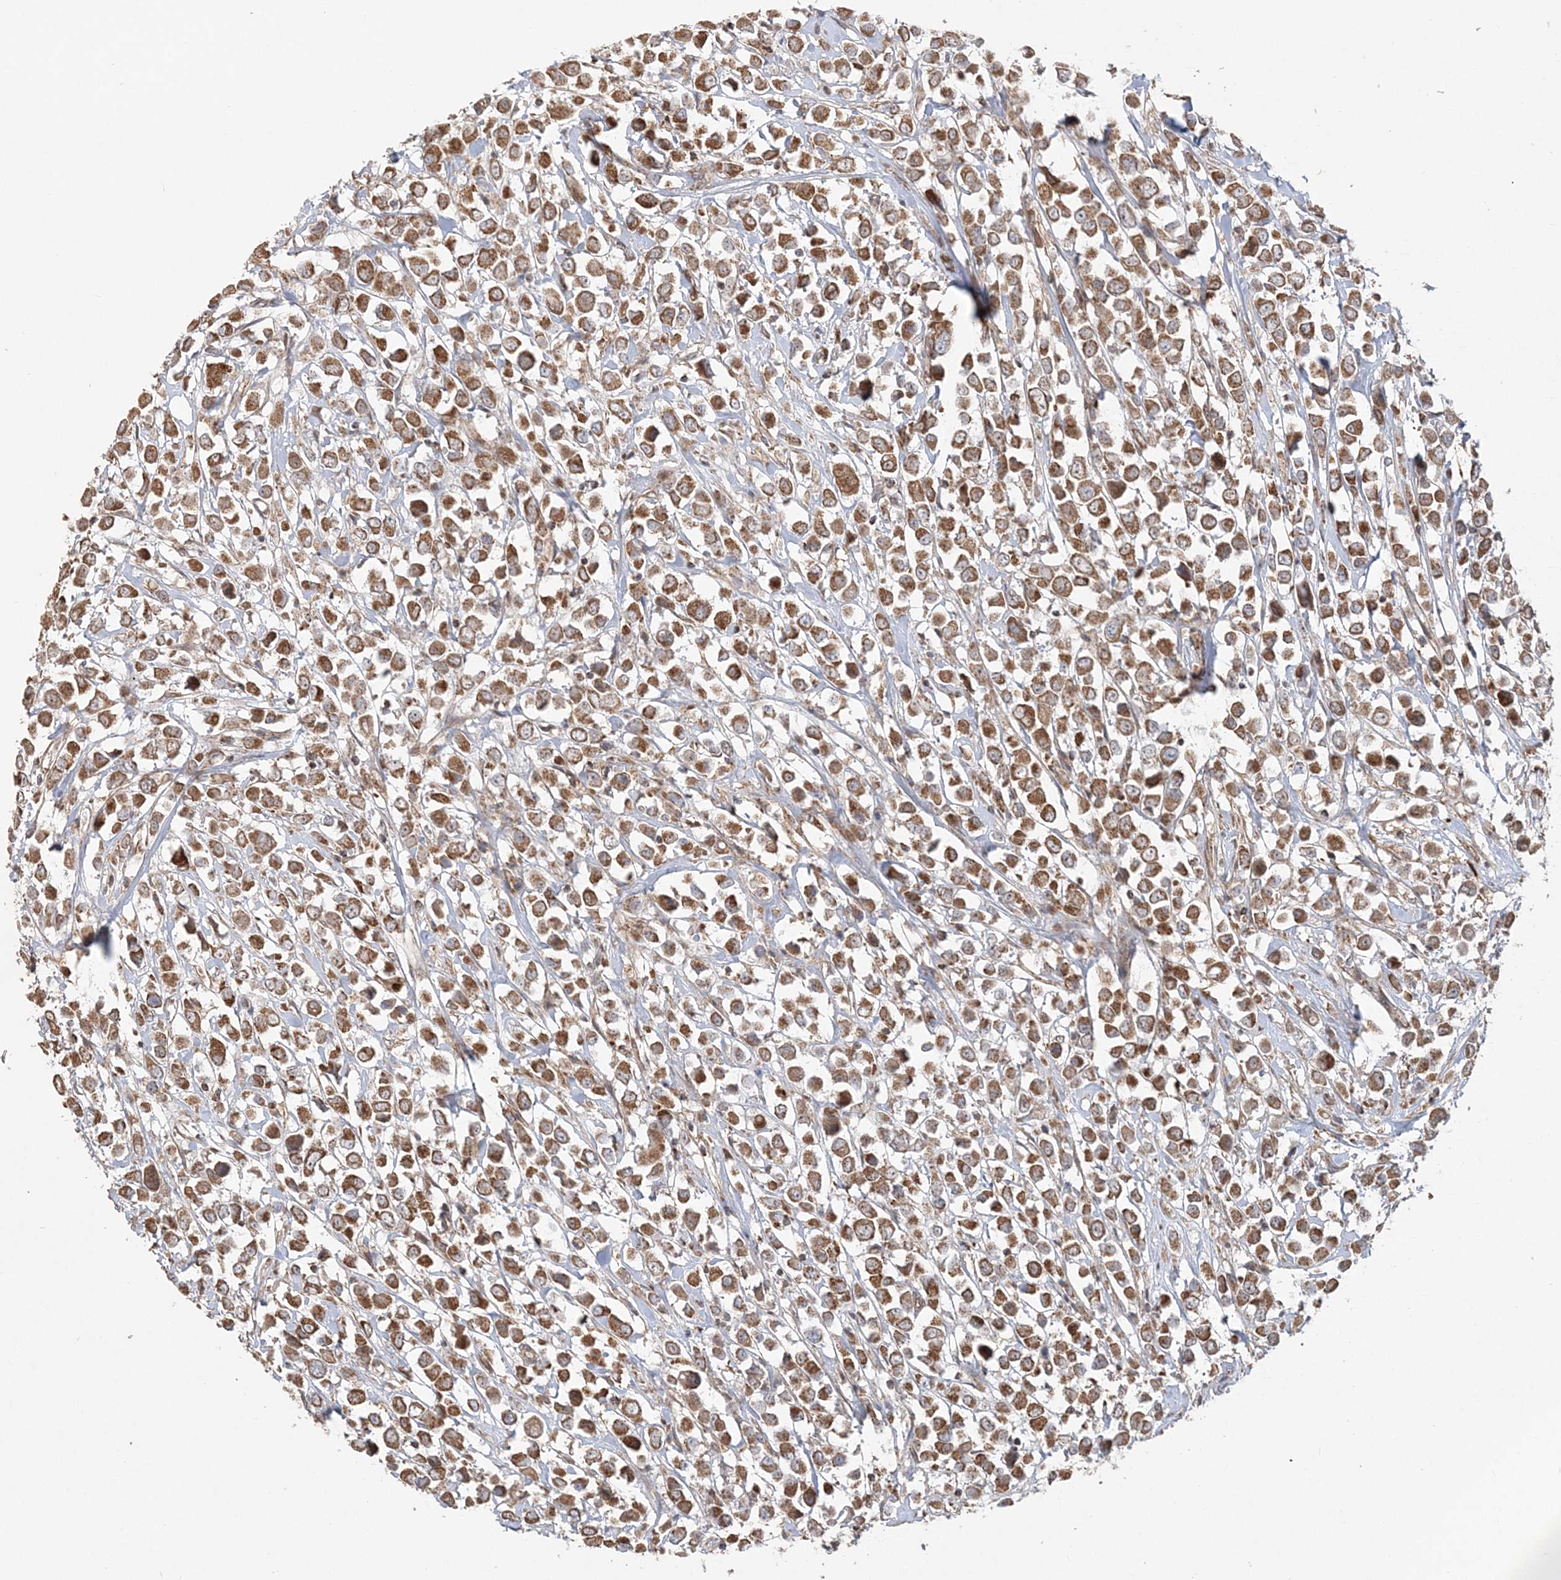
{"staining": {"intensity": "moderate", "quantity": ">75%", "location": "cytoplasmic/membranous"}, "tissue": "breast cancer", "cell_type": "Tumor cells", "image_type": "cancer", "snomed": [{"axis": "morphology", "description": "Duct carcinoma"}, {"axis": "topography", "description": "Breast"}], "caption": "A brown stain labels moderate cytoplasmic/membranous staining of a protein in human breast cancer (infiltrating ductal carcinoma) tumor cells.", "gene": "SCLT1", "patient": {"sex": "female", "age": 61}}